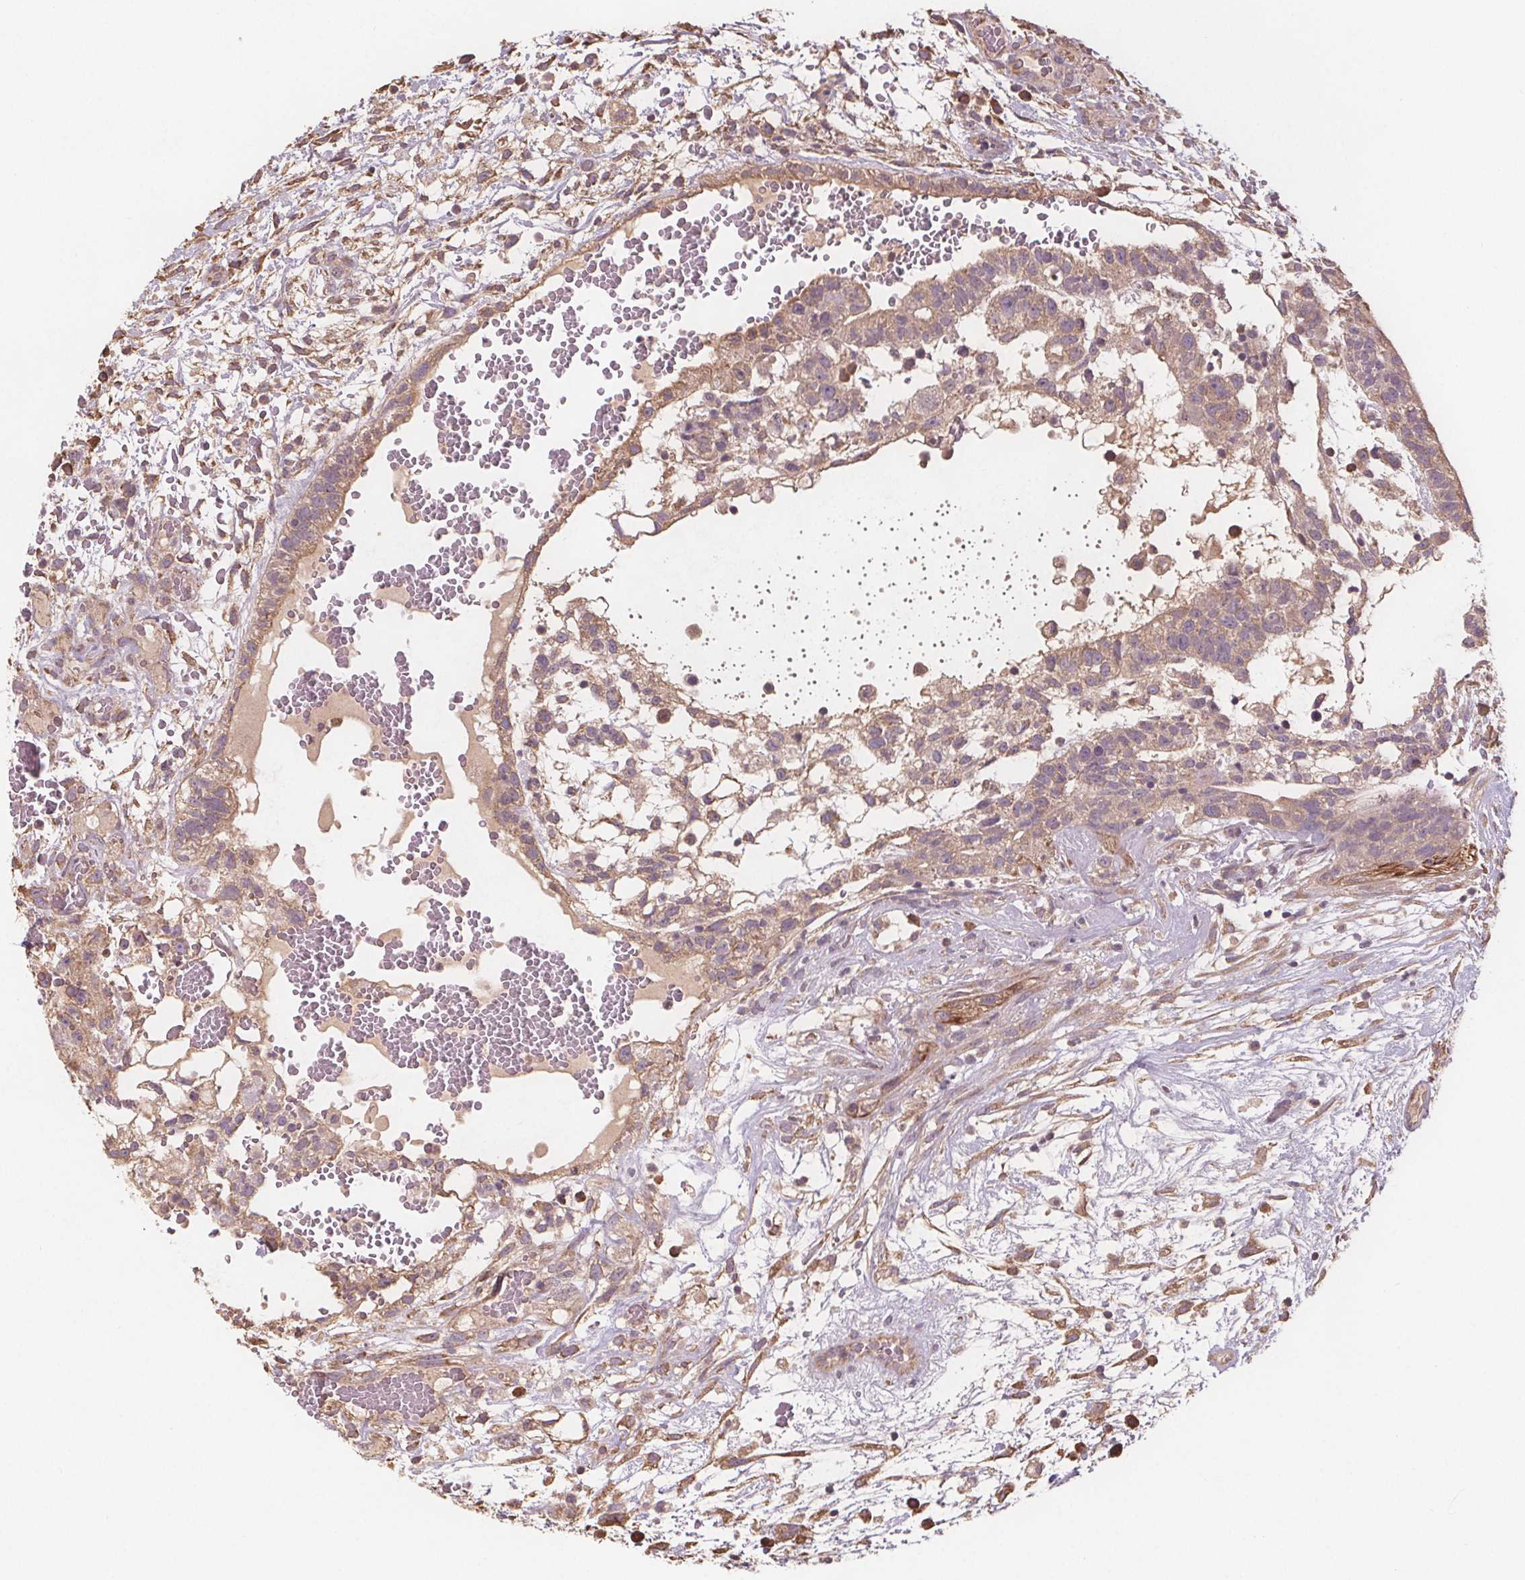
{"staining": {"intensity": "weak", "quantity": ">75%", "location": "cytoplasmic/membranous"}, "tissue": "testis cancer", "cell_type": "Tumor cells", "image_type": "cancer", "snomed": [{"axis": "morphology", "description": "Normal tissue, NOS"}, {"axis": "morphology", "description": "Carcinoma, Embryonal, NOS"}, {"axis": "topography", "description": "Testis"}], "caption": "Brown immunohistochemical staining in human embryonal carcinoma (testis) demonstrates weak cytoplasmic/membranous positivity in approximately >75% of tumor cells.", "gene": "TMEM80", "patient": {"sex": "male", "age": 32}}